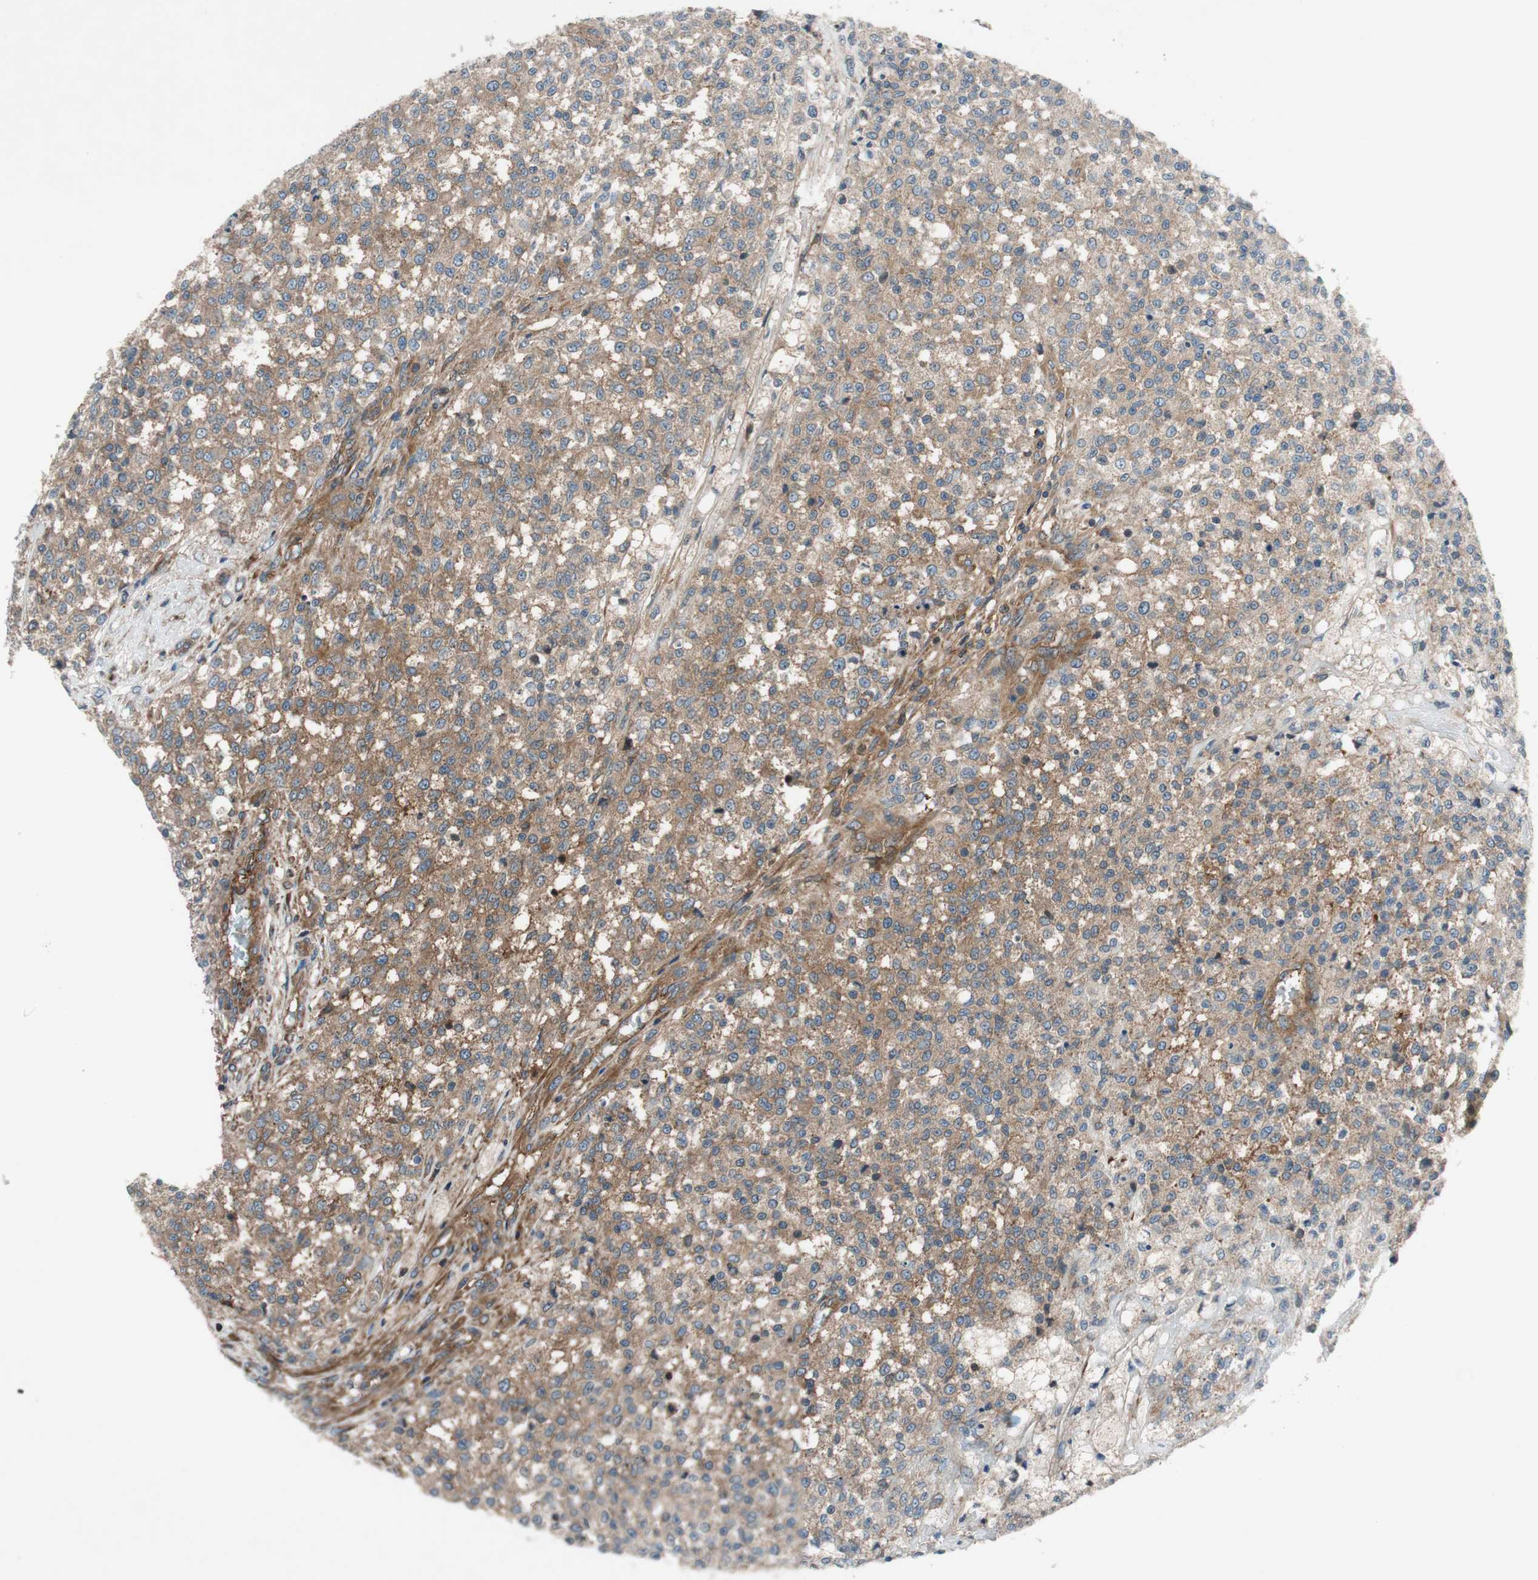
{"staining": {"intensity": "moderate", "quantity": ">75%", "location": "cytoplasmic/membranous"}, "tissue": "testis cancer", "cell_type": "Tumor cells", "image_type": "cancer", "snomed": [{"axis": "morphology", "description": "Seminoma, NOS"}, {"axis": "topography", "description": "Testis"}], "caption": "Immunohistochemical staining of testis cancer reveals medium levels of moderate cytoplasmic/membranous protein staining in approximately >75% of tumor cells.", "gene": "CCN4", "patient": {"sex": "male", "age": 59}}